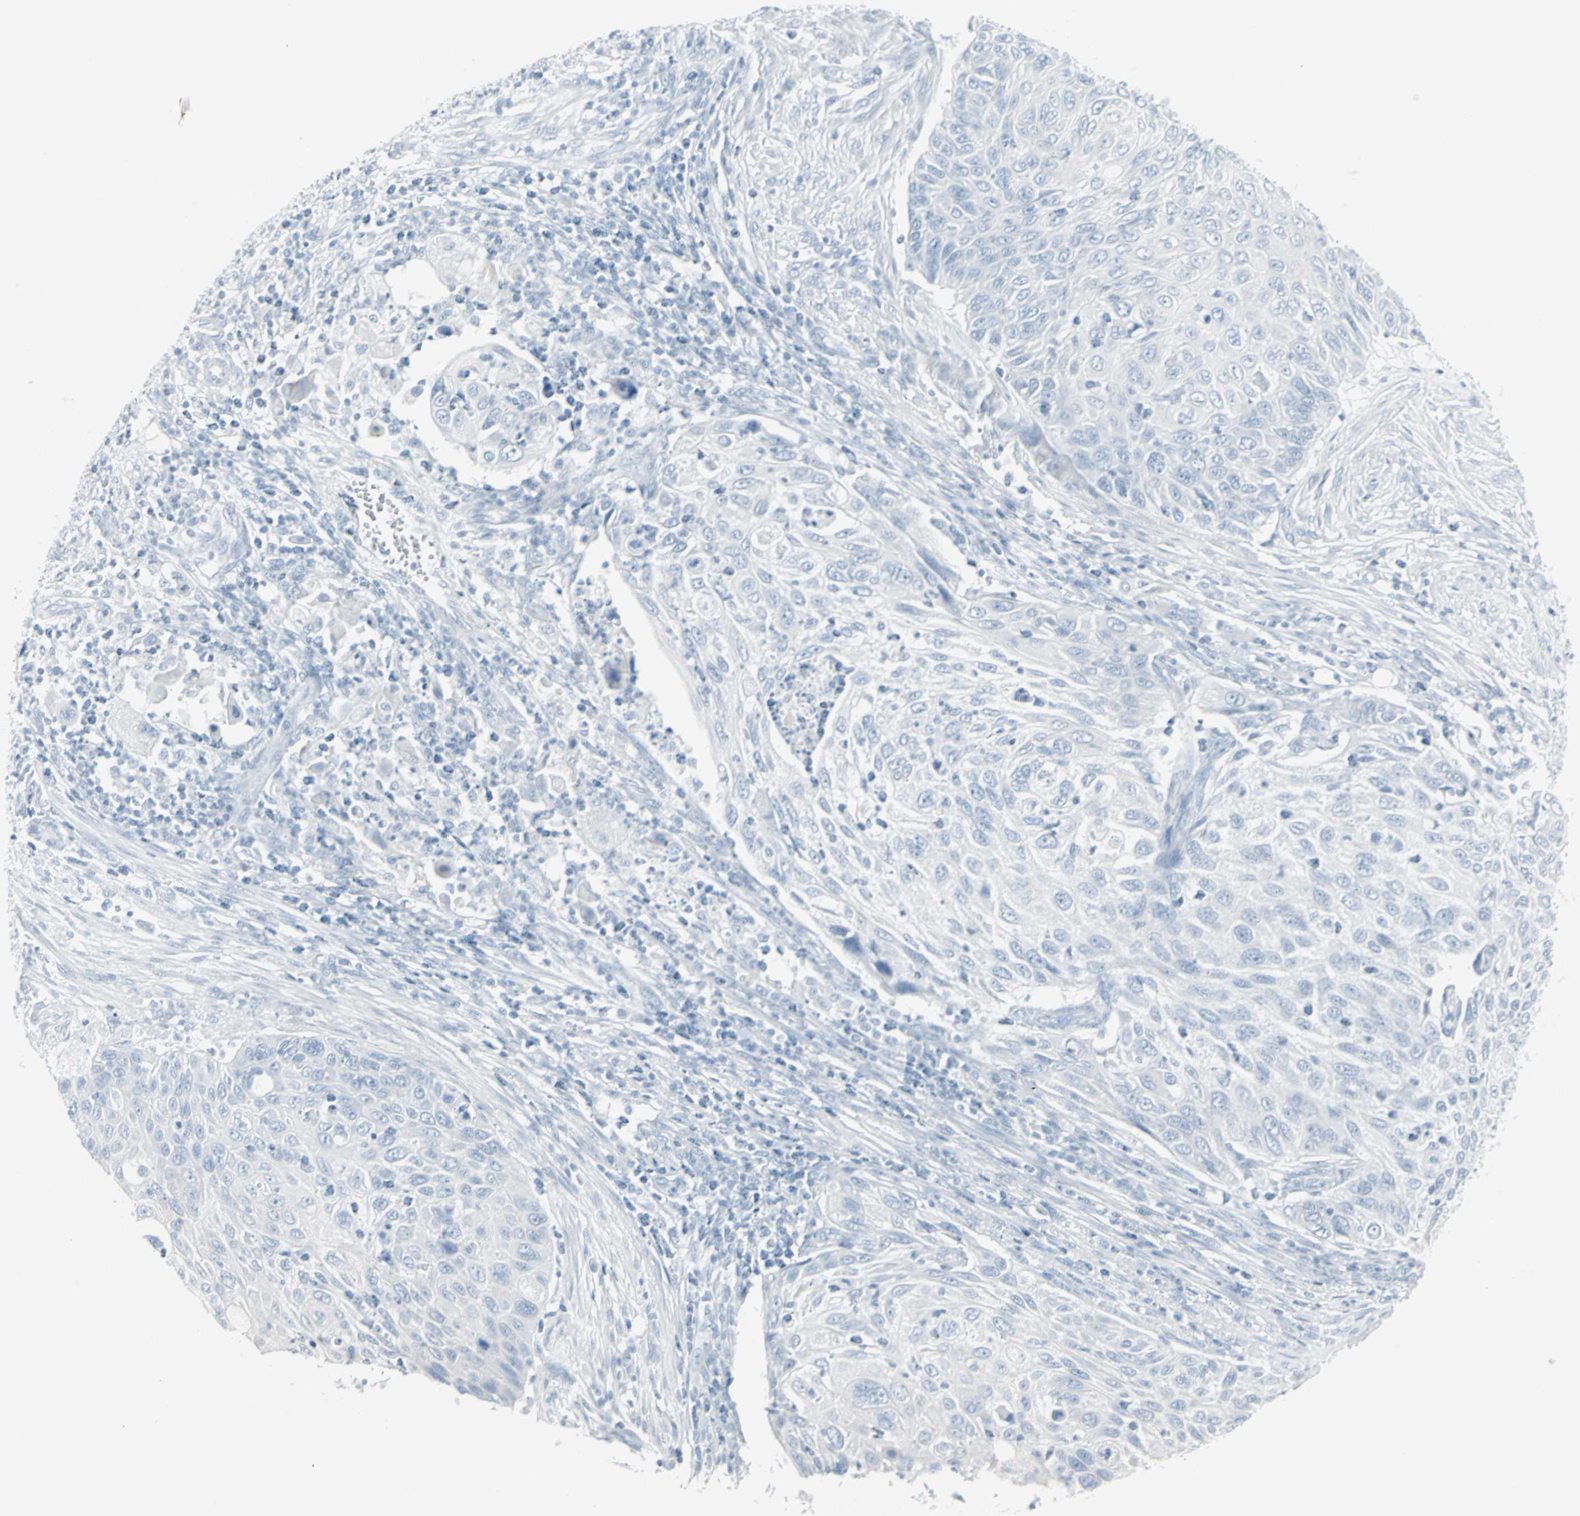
{"staining": {"intensity": "negative", "quantity": "none", "location": "none"}, "tissue": "cervical cancer", "cell_type": "Tumor cells", "image_type": "cancer", "snomed": [{"axis": "morphology", "description": "Squamous cell carcinoma, NOS"}, {"axis": "topography", "description": "Cervix"}], "caption": "Tumor cells are negative for brown protein staining in squamous cell carcinoma (cervical).", "gene": "LANCL3", "patient": {"sex": "female", "age": 70}}